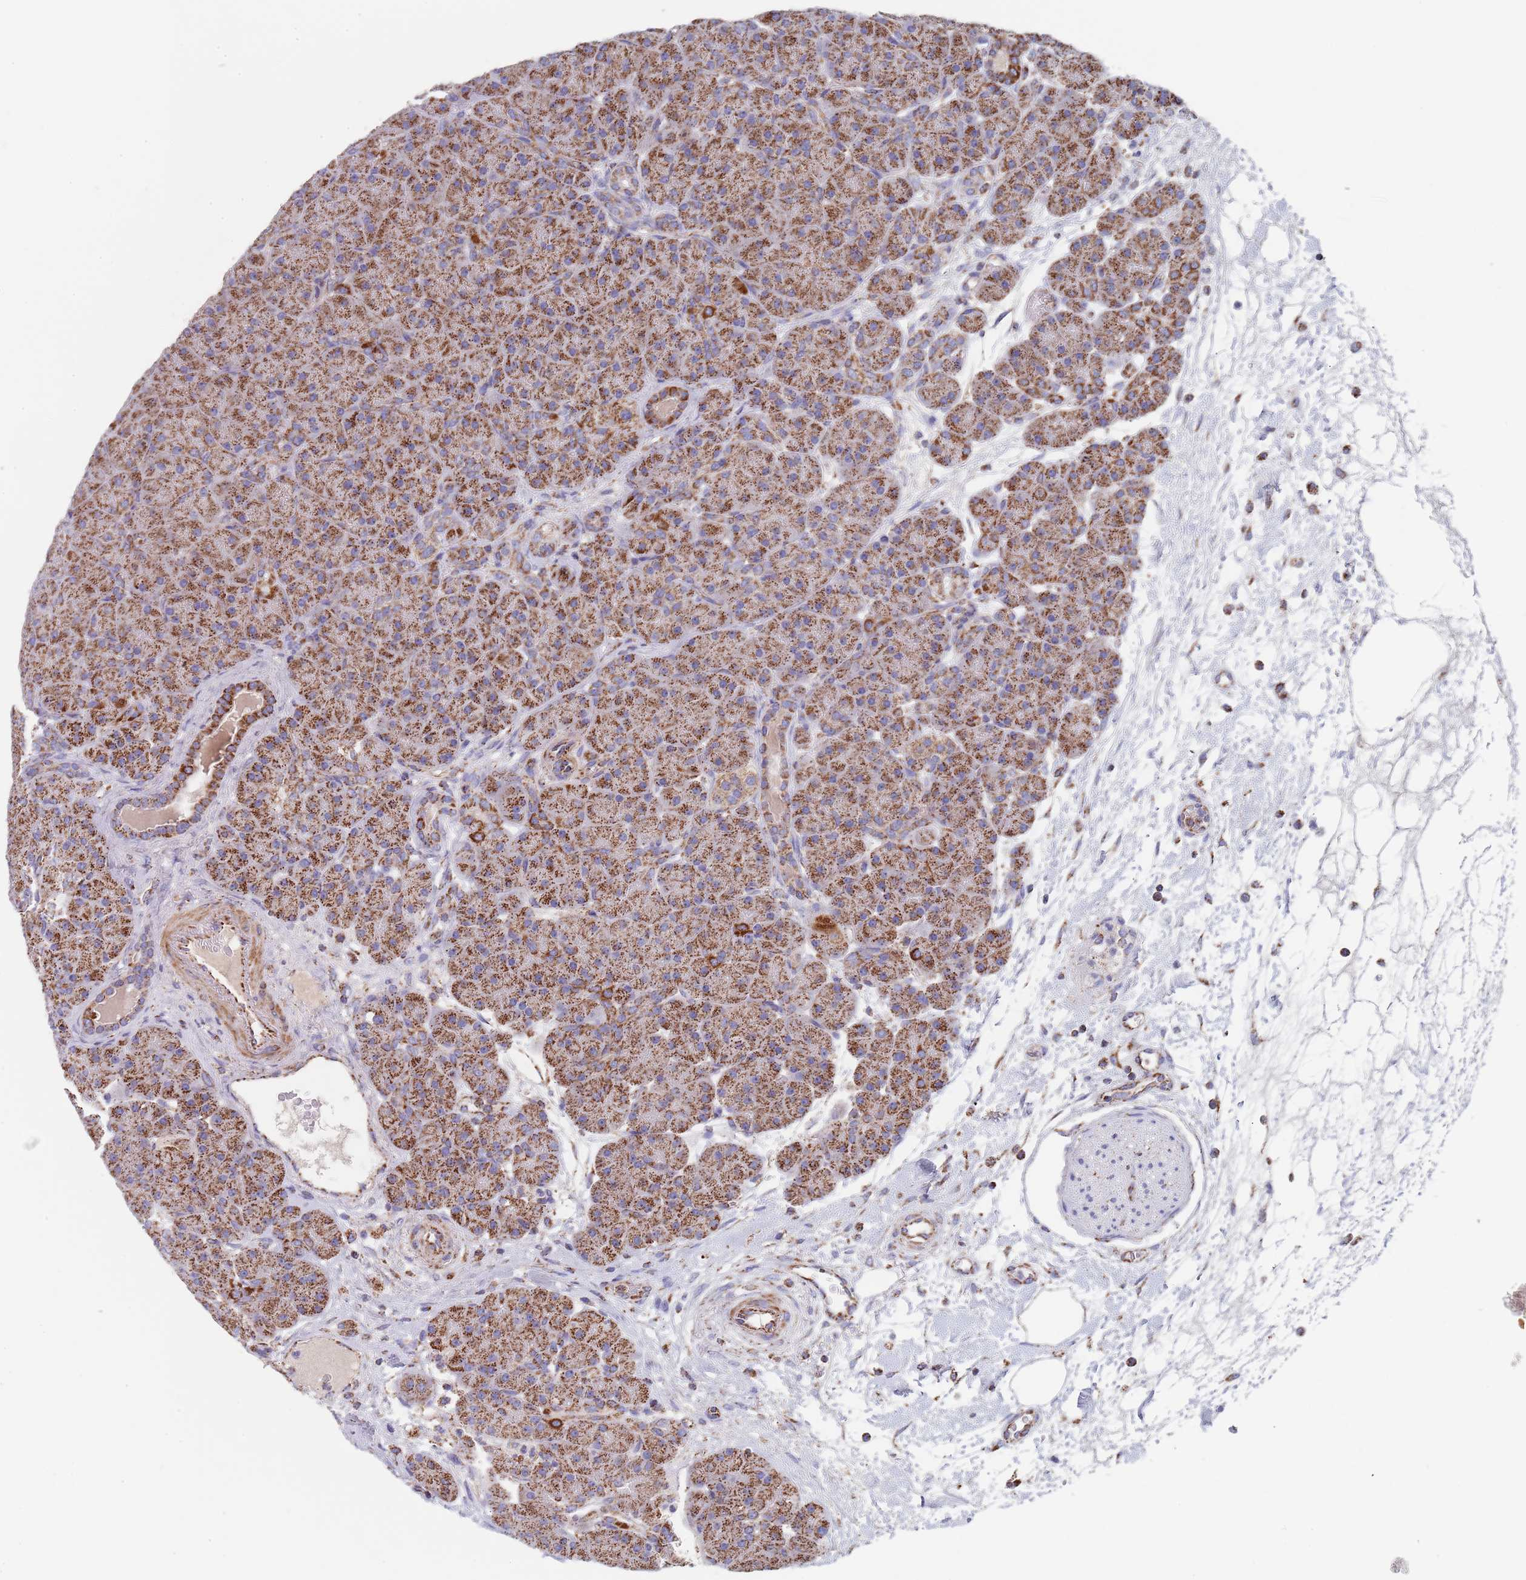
{"staining": {"intensity": "strong", "quantity": ">75%", "location": "cytoplasmic/membranous"}, "tissue": "pancreas", "cell_type": "Exocrine glandular cells", "image_type": "normal", "snomed": [{"axis": "morphology", "description": "Normal tissue, NOS"}, {"axis": "topography", "description": "Pancreas"}], "caption": "Strong cytoplasmic/membranous expression is identified in about >75% of exocrine glandular cells in normal pancreas. (DAB (3,3'-diaminobenzidine) = brown stain, brightfield microscopy at high magnification).", "gene": "PGP", "patient": {"sex": "male", "age": 66}}